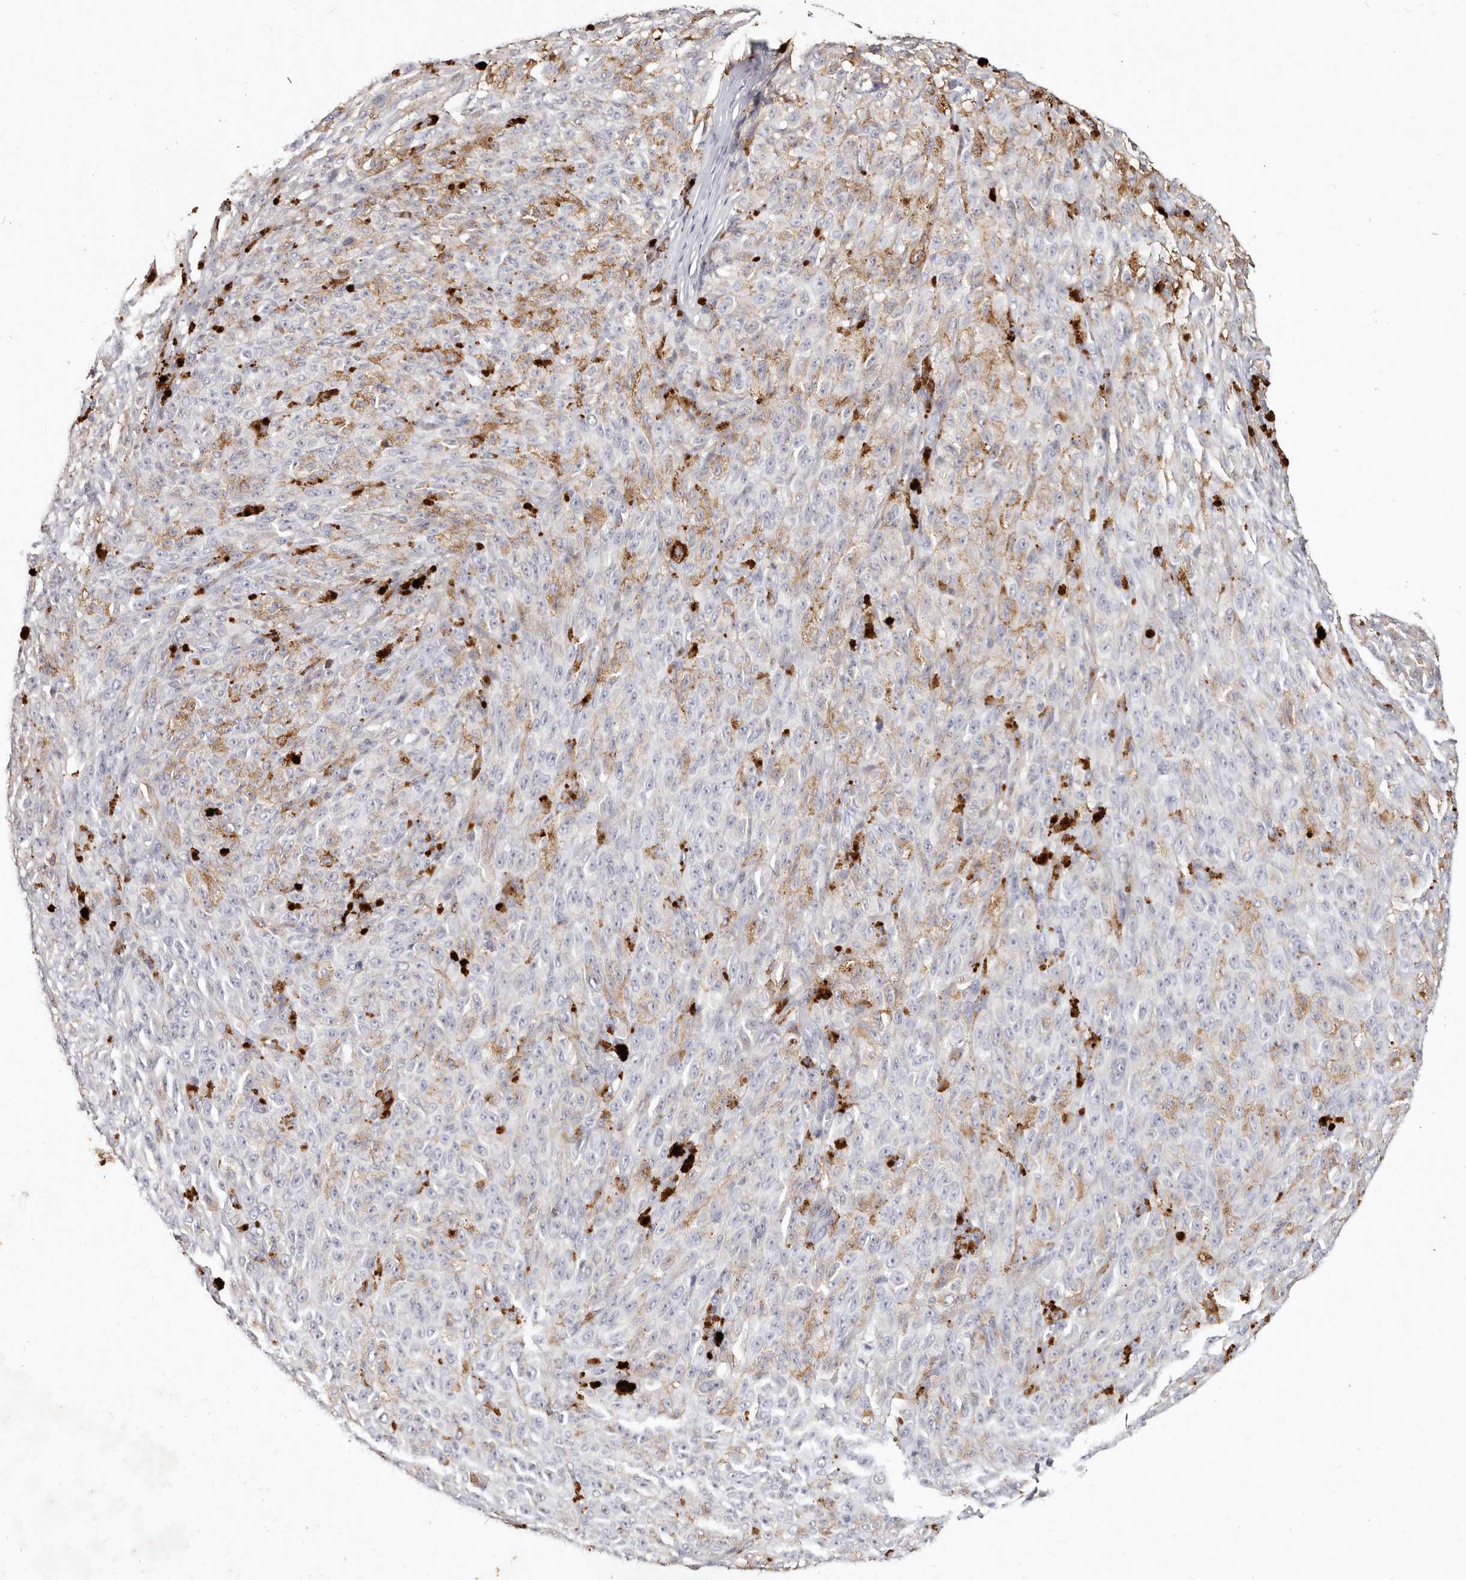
{"staining": {"intensity": "weak", "quantity": "<25%", "location": "cytoplasmic/membranous"}, "tissue": "melanoma", "cell_type": "Tumor cells", "image_type": "cancer", "snomed": [{"axis": "morphology", "description": "Malignant melanoma, NOS"}, {"axis": "topography", "description": "Skin"}], "caption": "High power microscopy photomicrograph of an IHC histopathology image of melanoma, revealing no significant expression in tumor cells. (IHC, brightfield microscopy, high magnification).", "gene": "MRPS33", "patient": {"sex": "female", "age": 82}}